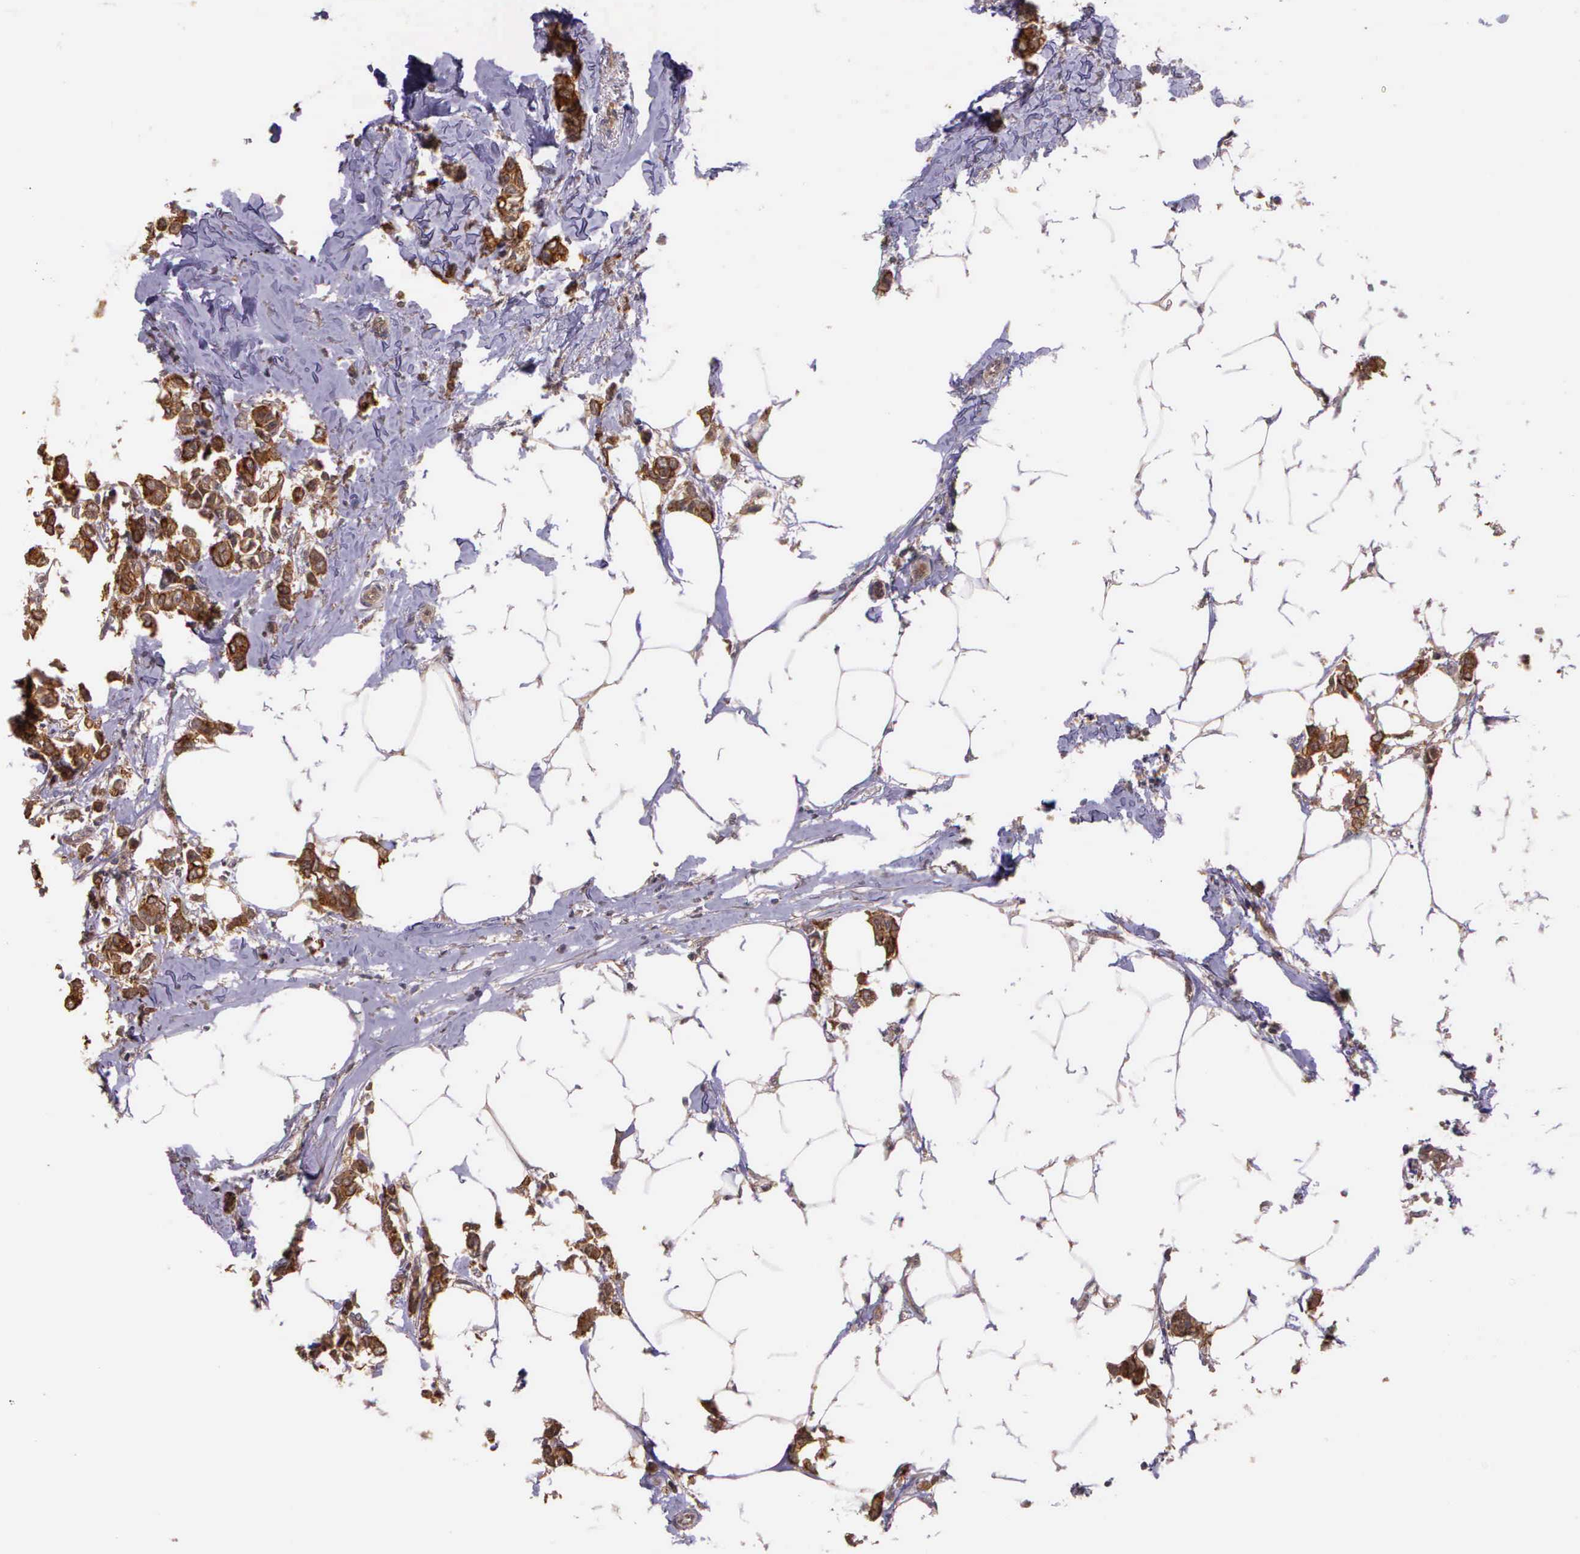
{"staining": {"intensity": "moderate", "quantity": ">75%", "location": "cytoplasmic/membranous"}, "tissue": "breast cancer", "cell_type": "Tumor cells", "image_type": "cancer", "snomed": [{"axis": "morphology", "description": "Duct carcinoma"}, {"axis": "topography", "description": "Breast"}], "caption": "A brown stain highlights moderate cytoplasmic/membranous positivity of a protein in human intraductal carcinoma (breast) tumor cells. (DAB IHC with brightfield microscopy, high magnification).", "gene": "IGBP1", "patient": {"sex": "female", "age": 84}}